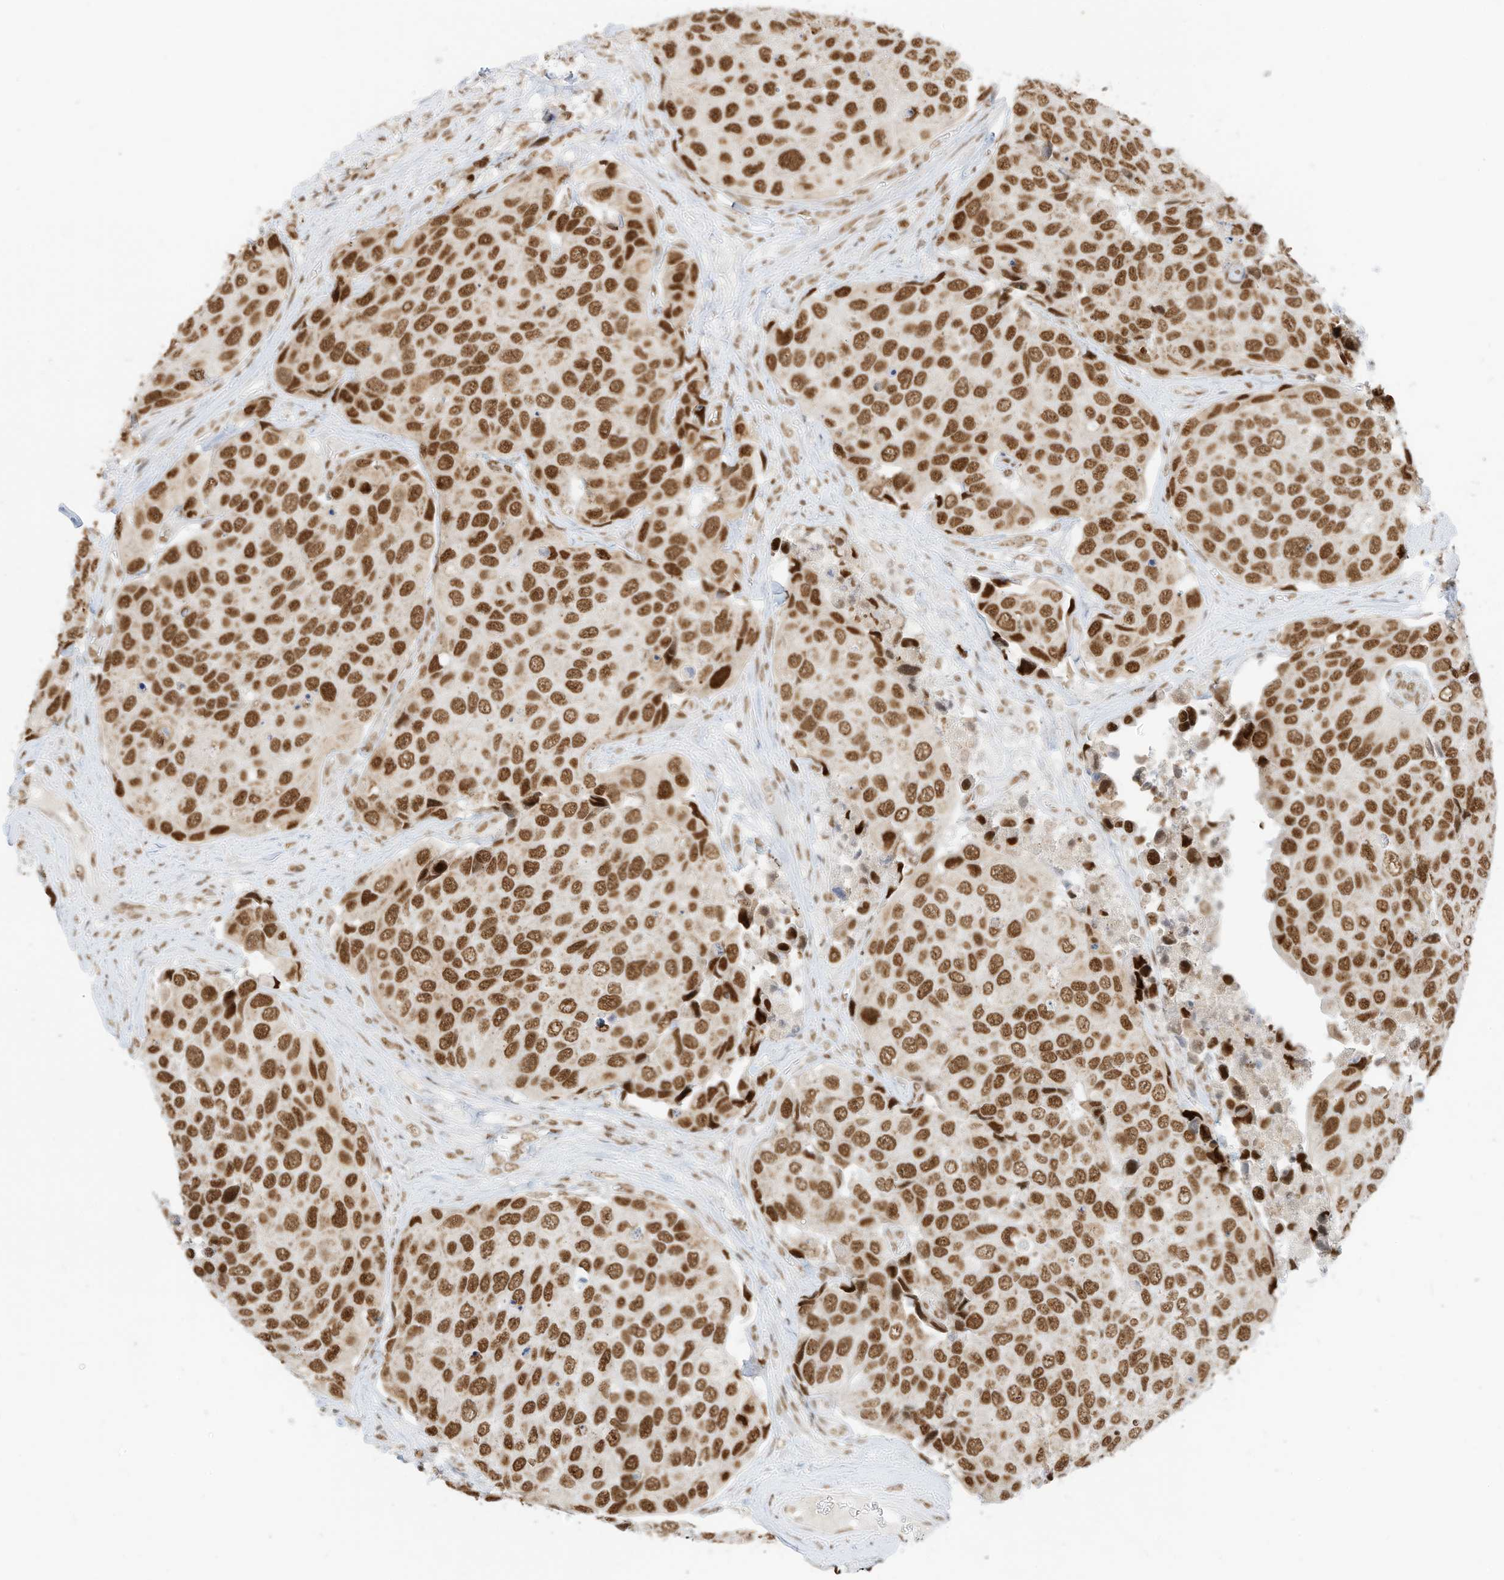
{"staining": {"intensity": "strong", "quantity": ">75%", "location": "nuclear"}, "tissue": "urothelial cancer", "cell_type": "Tumor cells", "image_type": "cancer", "snomed": [{"axis": "morphology", "description": "Urothelial carcinoma, High grade"}, {"axis": "topography", "description": "Urinary bladder"}], "caption": "Human urothelial cancer stained for a protein (brown) displays strong nuclear positive positivity in about >75% of tumor cells.", "gene": "SMARCA2", "patient": {"sex": "male", "age": 74}}